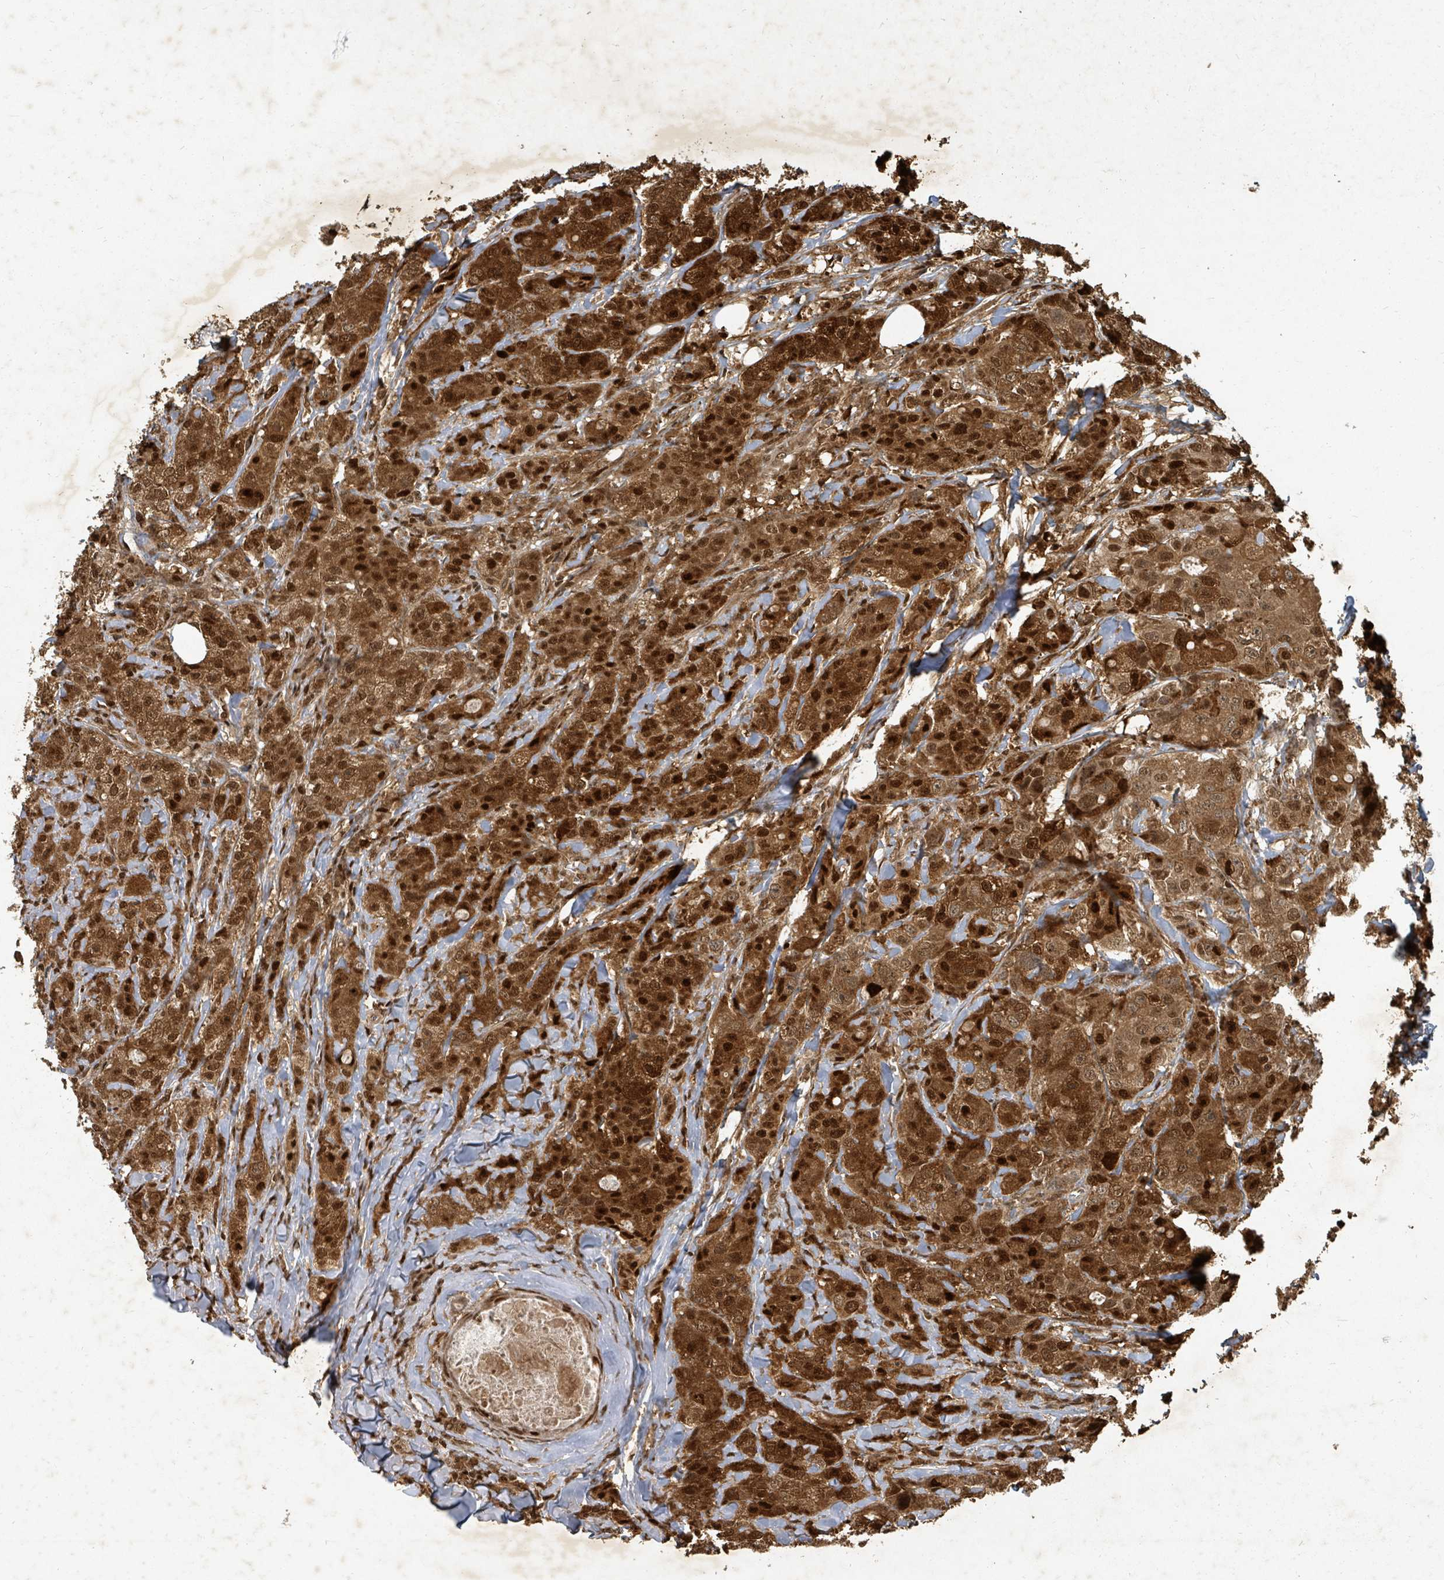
{"staining": {"intensity": "strong", "quantity": ">75%", "location": "cytoplasmic/membranous,nuclear"}, "tissue": "breast cancer", "cell_type": "Tumor cells", "image_type": "cancer", "snomed": [{"axis": "morphology", "description": "Duct carcinoma"}, {"axis": "topography", "description": "Breast"}], "caption": "The image reveals a brown stain indicating the presence of a protein in the cytoplasmic/membranous and nuclear of tumor cells in breast invasive ductal carcinoma.", "gene": "KDM4E", "patient": {"sex": "female", "age": 43}}